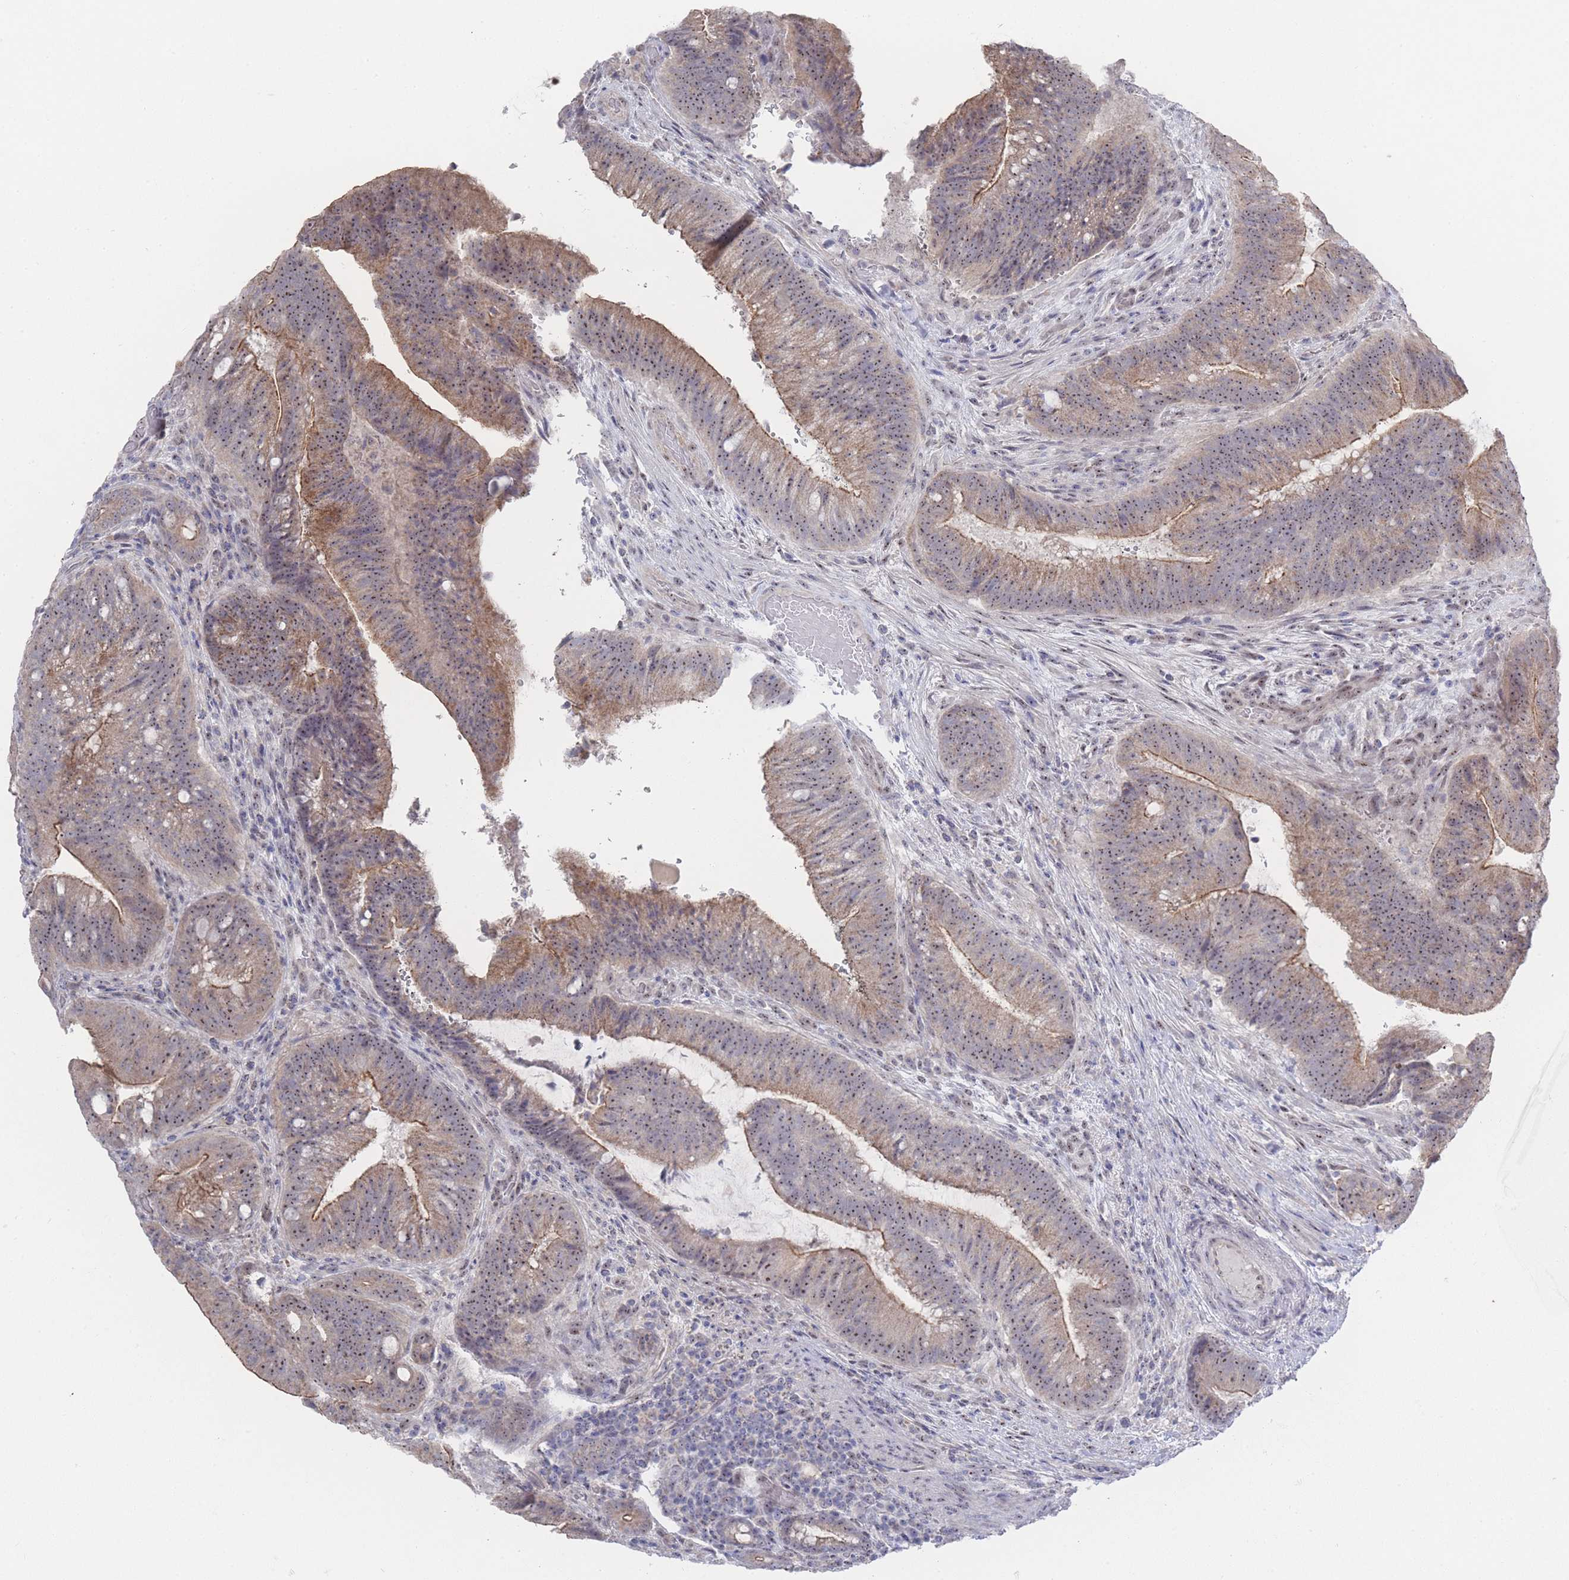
{"staining": {"intensity": "moderate", "quantity": ">75%", "location": "cytoplasmic/membranous,nuclear"}, "tissue": "colorectal cancer", "cell_type": "Tumor cells", "image_type": "cancer", "snomed": [{"axis": "morphology", "description": "Adenocarcinoma, NOS"}, {"axis": "topography", "description": "Colon"}], "caption": "Tumor cells reveal moderate cytoplasmic/membranous and nuclear staining in about >75% of cells in colorectal cancer (adenocarcinoma). (Stains: DAB in brown, nuclei in blue, Microscopy: brightfield microscopy at high magnification).", "gene": "ZNF142", "patient": {"sex": "female", "age": 43}}